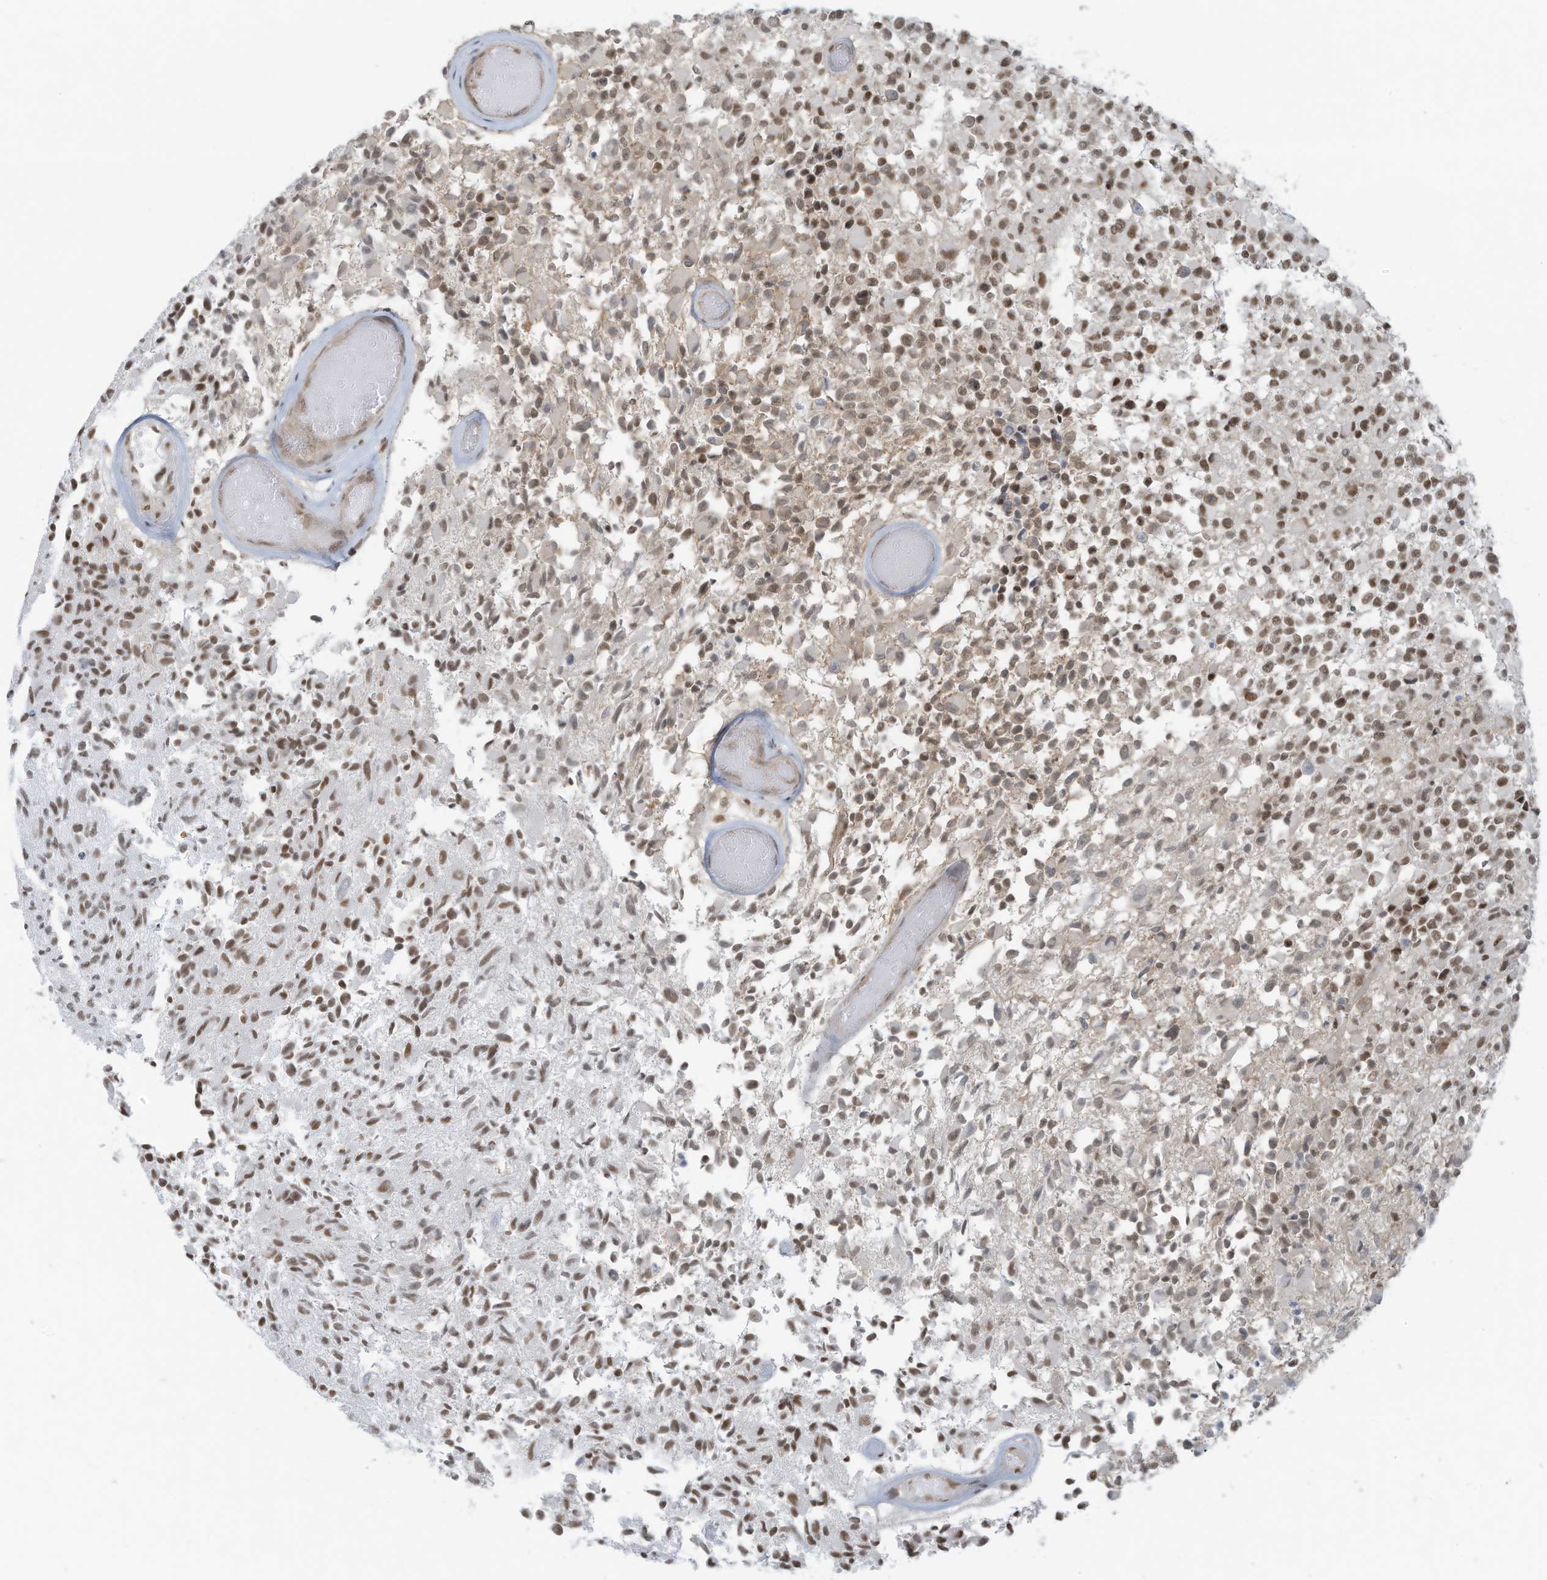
{"staining": {"intensity": "strong", "quantity": ">75%", "location": "nuclear"}, "tissue": "glioma", "cell_type": "Tumor cells", "image_type": "cancer", "snomed": [{"axis": "morphology", "description": "Glioma, malignant, High grade"}, {"axis": "morphology", "description": "Glioblastoma, NOS"}, {"axis": "topography", "description": "Brain"}], "caption": "Glioma stained with DAB immunohistochemistry displays high levels of strong nuclear expression in about >75% of tumor cells.", "gene": "DBR1", "patient": {"sex": "male", "age": 60}}